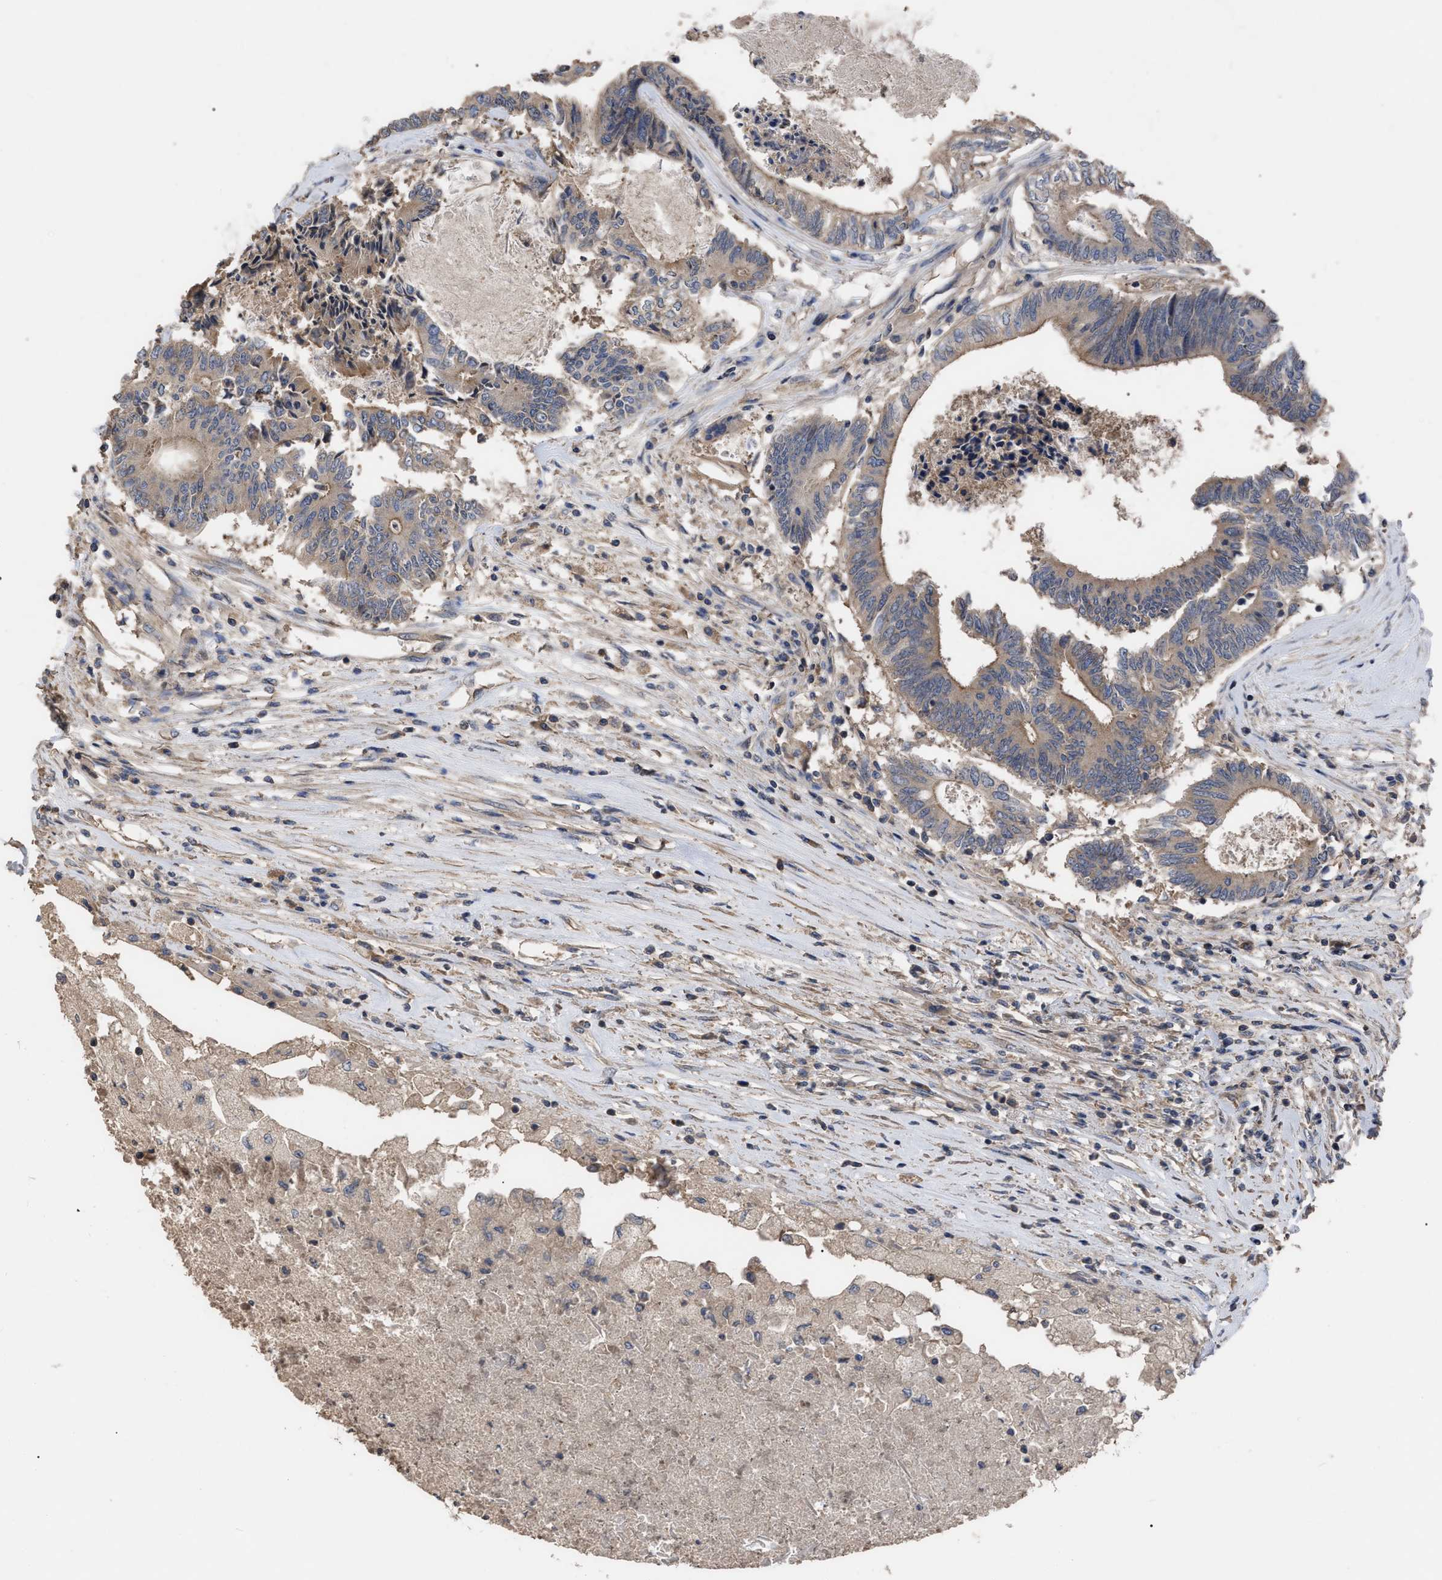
{"staining": {"intensity": "weak", "quantity": ">75%", "location": "cytoplasmic/membranous"}, "tissue": "colorectal cancer", "cell_type": "Tumor cells", "image_type": "cancer", "snomed": [{"axis": "morphology", "description": "Adenocarcinoma, NOS"}, {"axis": "topography", "description": "Rectum"}], "caption": "An IHC image of tumor tissue is shown. Protein staining in brown labels weak cytoplasmic/membranous positivity in colorectal adenocarcinoma within tumor cells. The protein of interest is shown in brown color, while the nuclei are stained blue.", "gene": "BTN2A1", "patient": {"sex": "male", "age": 63}}